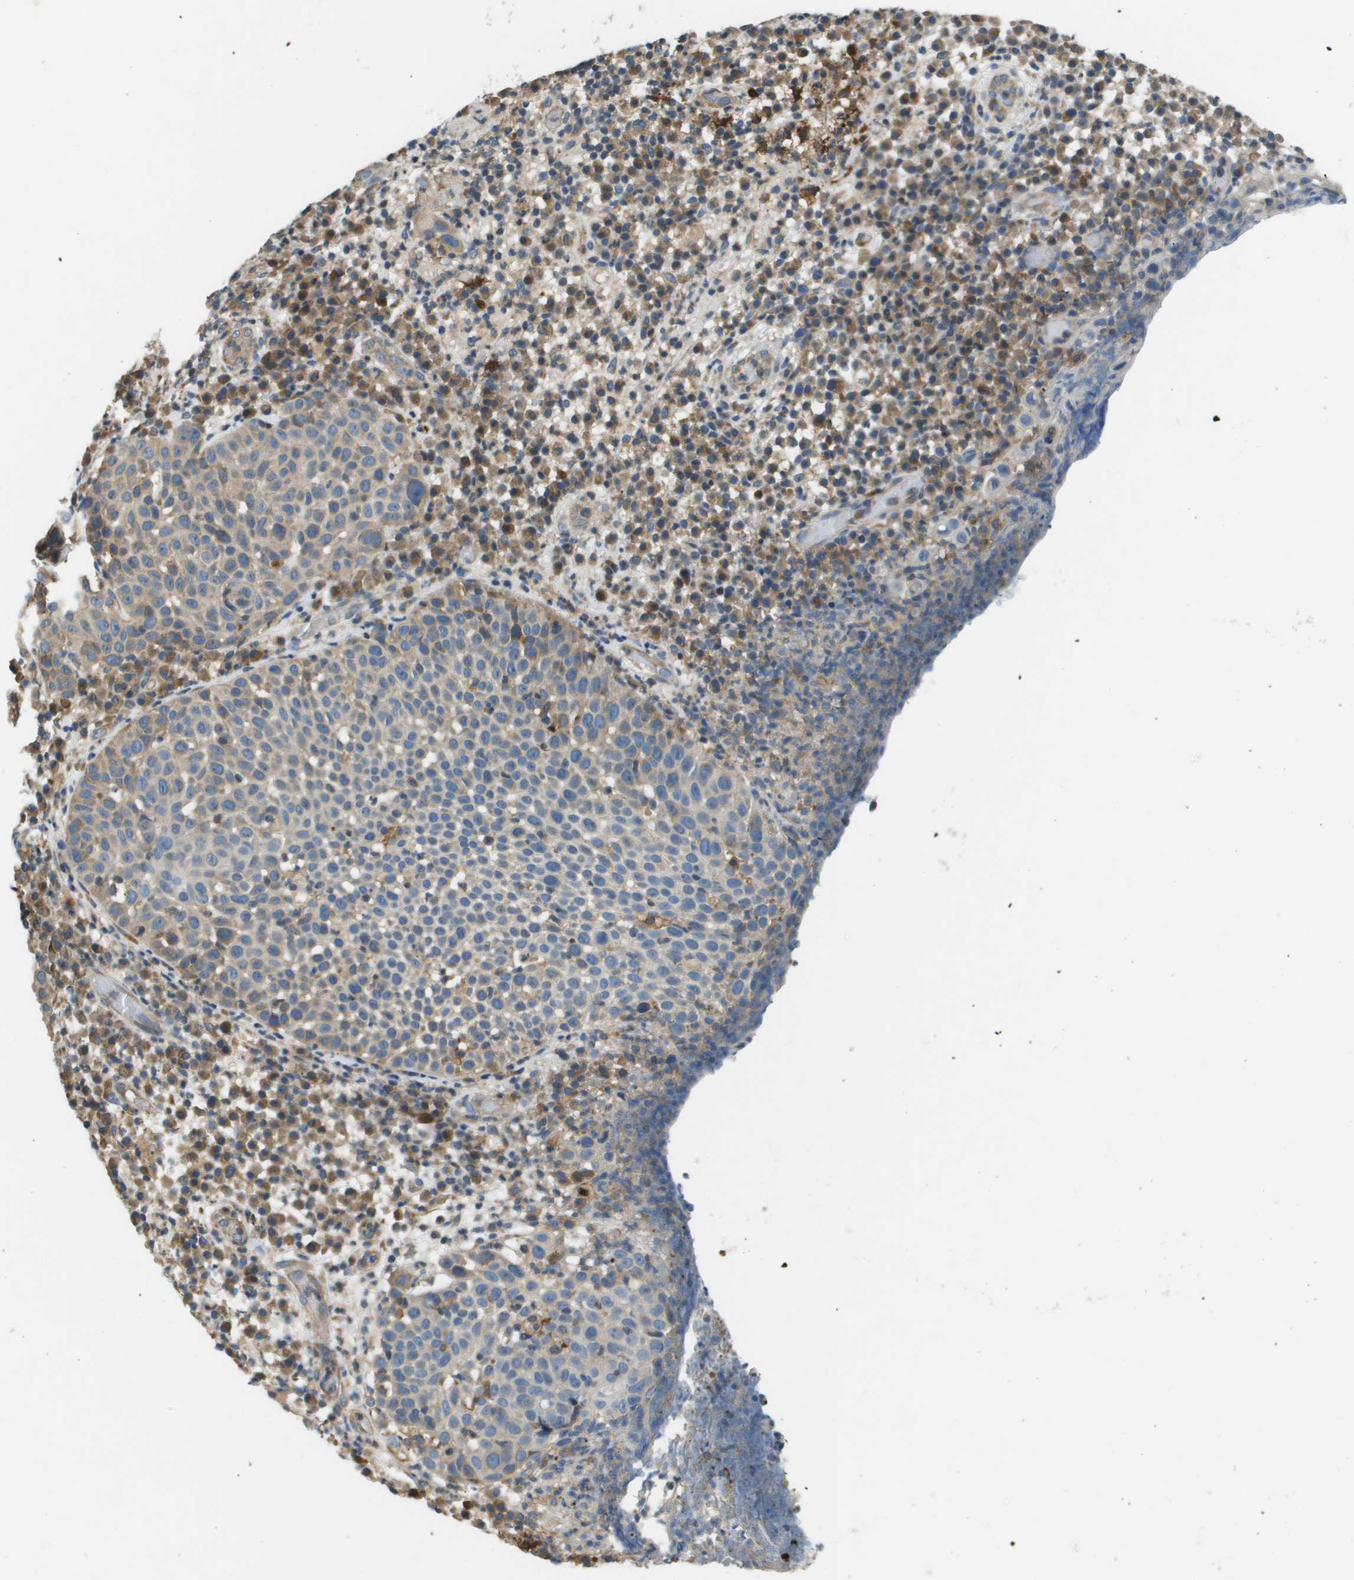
{"staining": {"intensity": "weak", "quantity": "<25%", "location": "cytoplasmic/membranous"}, "tissue": "skin cancer", "cell_type": "Tumor cells", "image_type": "cancer", "snomed": [{"axis": "morphology", "description": "Squamous cell carcinoma in situ, NOS"}, {"axis": "morphology", "description": "Squamous cell carcinoma, NOS"}, {"axis": "topography", "description": "Skin"}], "caption": "DAB (3,3'-diaminobenzidine) immunohistochemical staining of human skin squamous cell carcinoma displays no significant positivity in tumor cells. Nuclei are stained in blue.", "gene": "SAMSN1", "patient": {"sex": "male", "age": 93}}